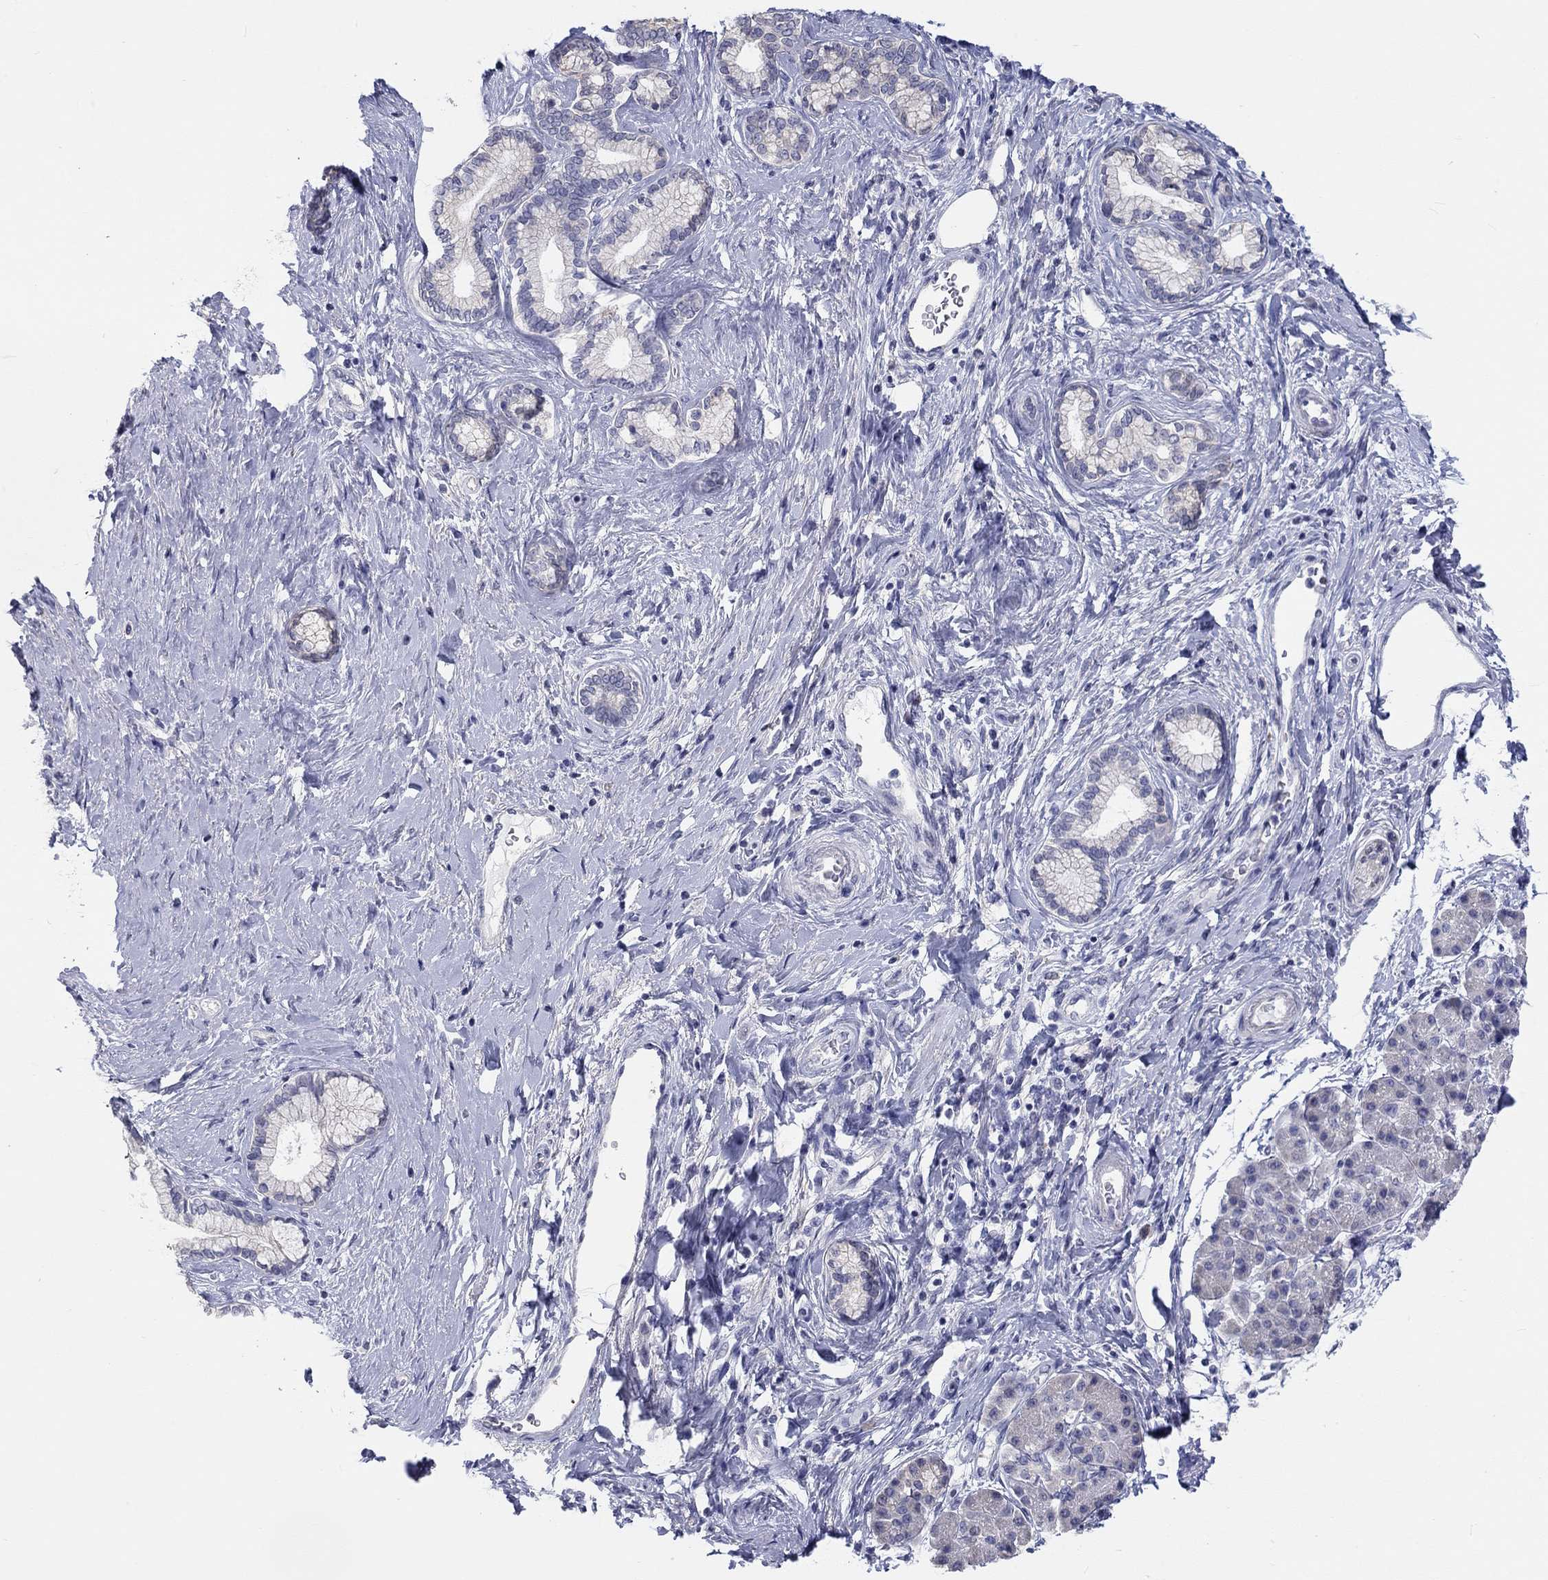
{"staining": {"intensity": "negative", "quantity": "none", "location": "none"}, "tissue": "pancreatic cancer", "cell_type": "Tumor cells", "image_type": "cancer", "snomed": [{"axis": "morphology", "description": "Adenocarcinoma, NOS"}, {"axis": "topography", "description": "Pancreas"}], "caption": "A high-resolution photomicrograph shows immunohistochemistry staining of pancreatic adenocarcinoma, which reveals no significant staining in tumor cells. The staining is performed using DAB brown chromogen with nuclei counter-stained in using hematoxylin.", "gene": "LRRC4C", "patient": {"sex": "female", "age": 73}}